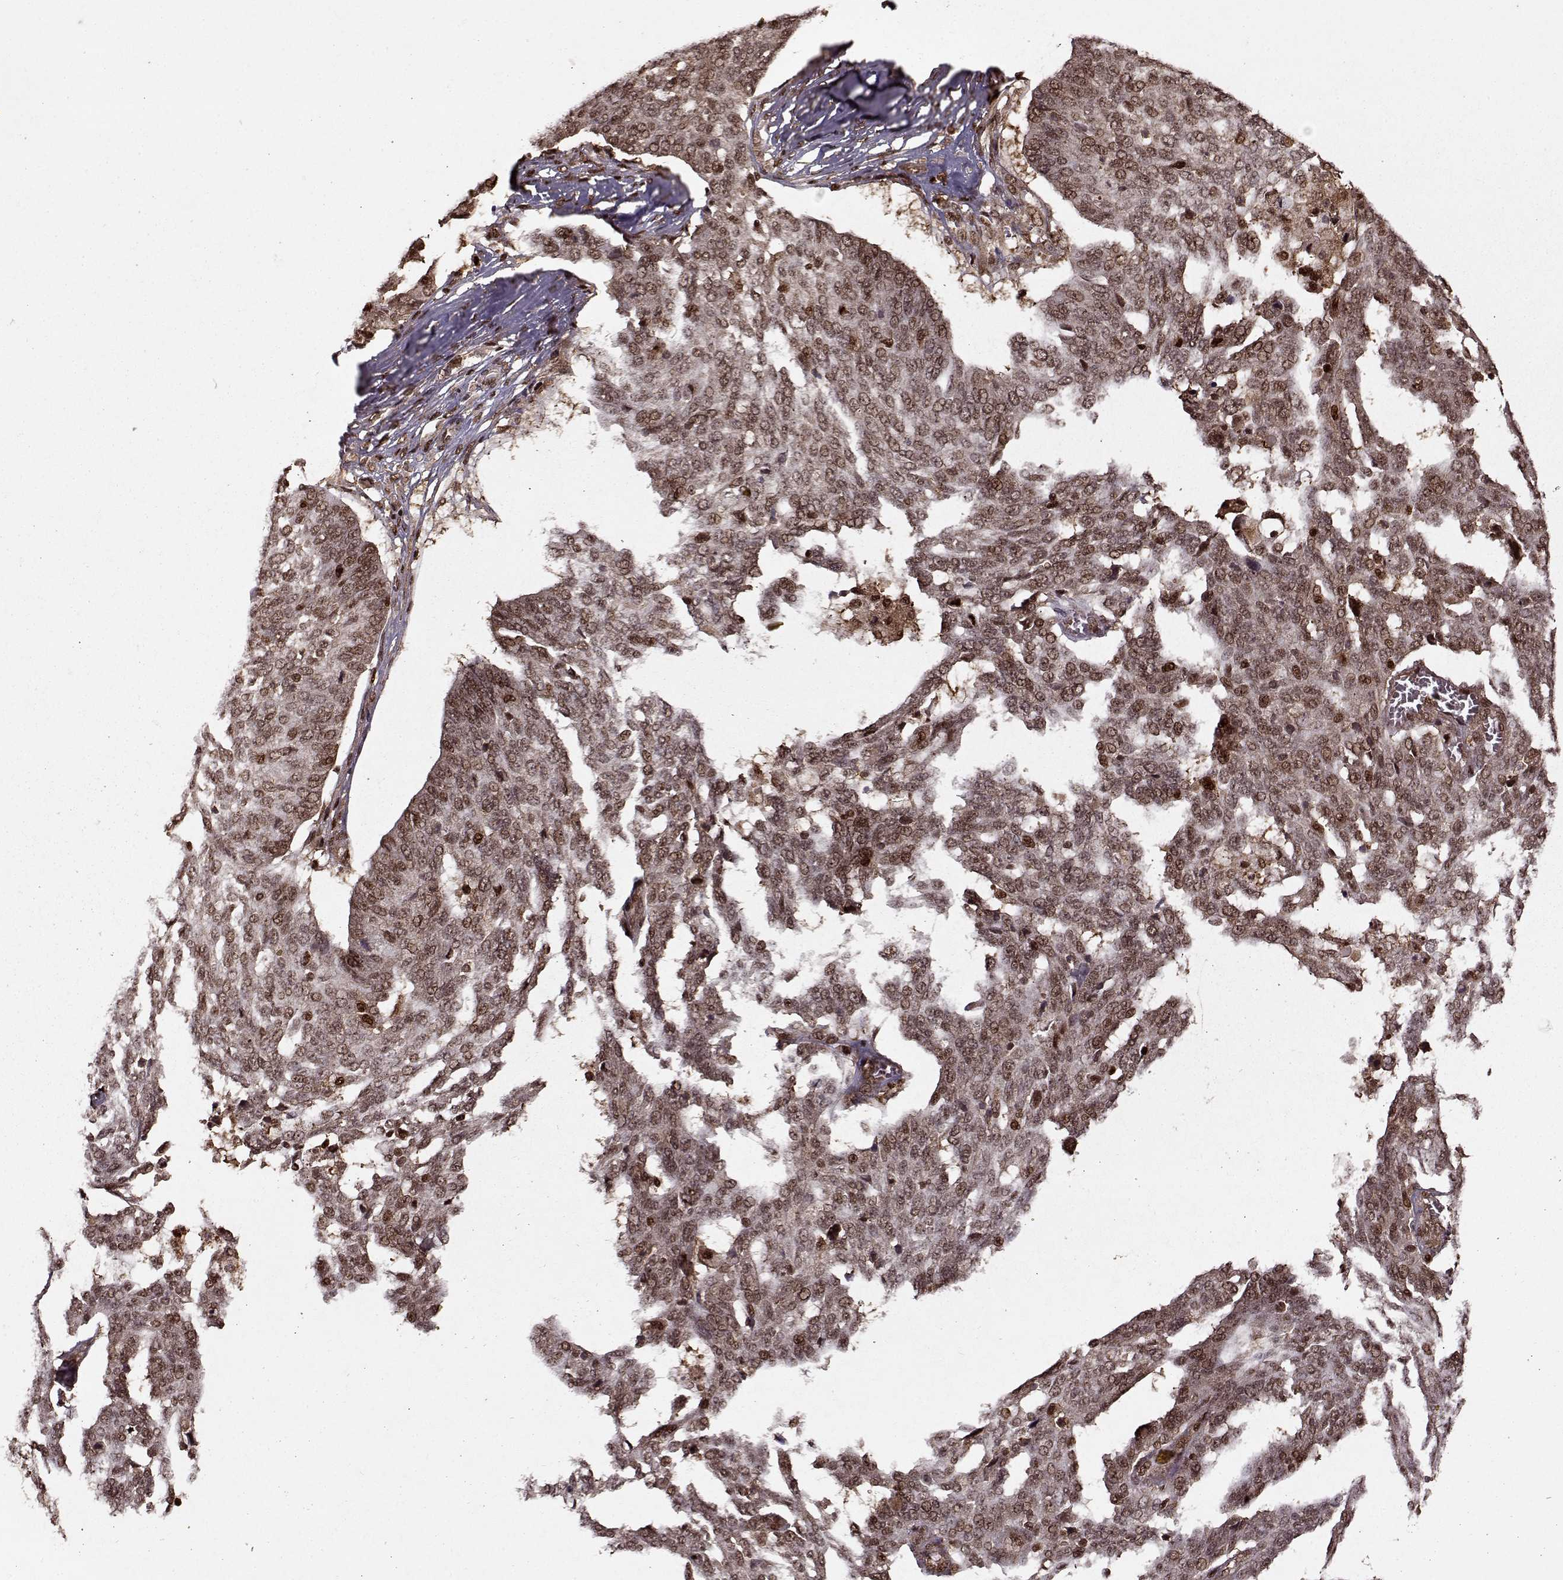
{"staining": {"intensity": "moderate", "quantity": ">75%", "location": "nuclear"}, "tissue": "ovarian cancer", "cell_type": "Tumor cells", "image_type": "cancer", "snomed": [{"axis": "morphology", "description": "Cystadenocarcinoma, serous, NOS"}, {"axis": "topography", "description": "Ovary"}], "caption": "Tumor cells exhibit medium levels of moderate nuclear expression in approximately >75% of cells in ovarian serous cystadenocarcinoma.", "gene": "PSMA7", "patient": {"sex": "female", "age": 67}}